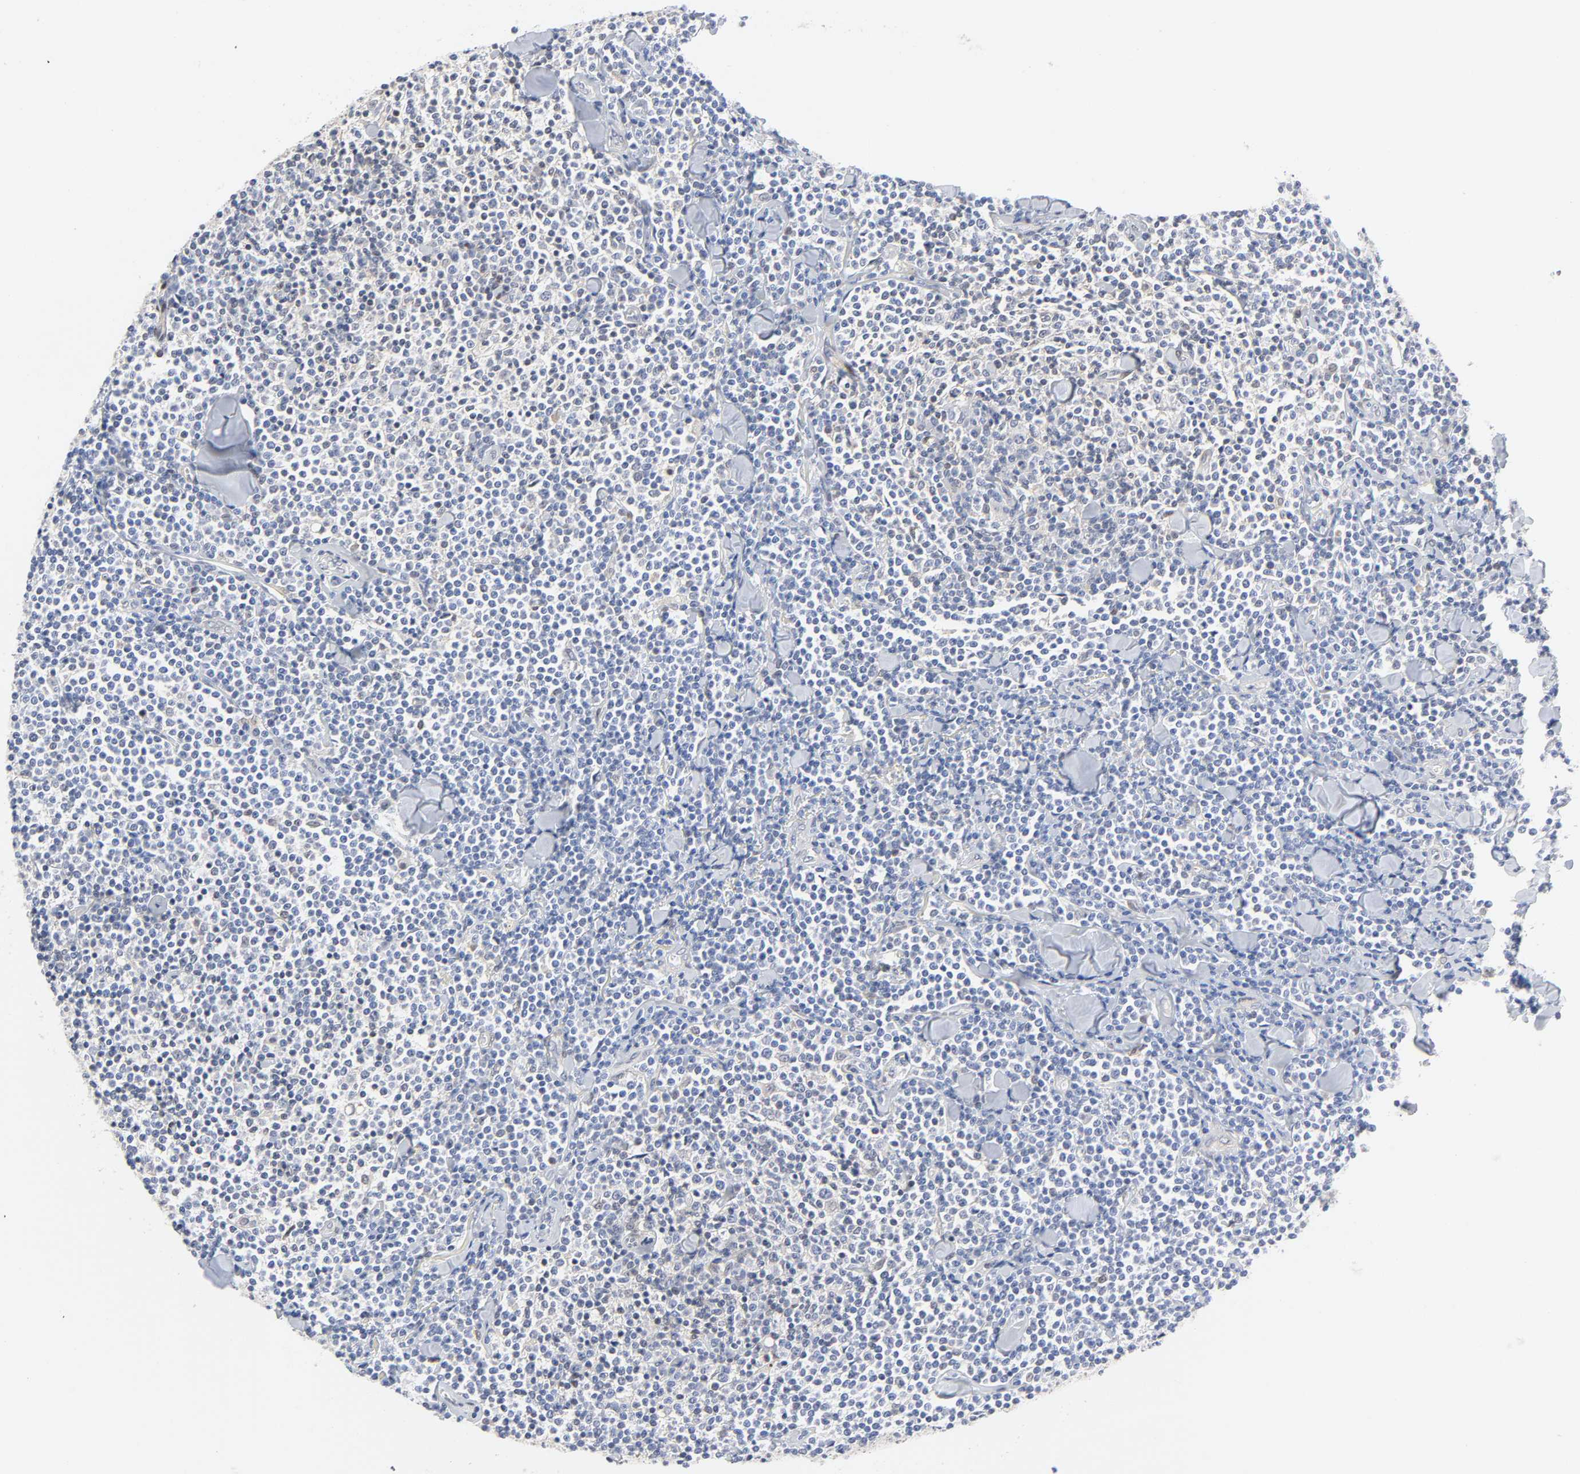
{"staining": {"intensity": "negative", "quantity": "none", "location": "none"}, "tissue": "lymphoma", "cell_type": "Tumor cells", "image_type": "cancer", "snomed": [{"axis": "morphology", "description": "Malignant lymphoma, non-Hodgkin's type, Low grade"}, {"axis": "topography", "description": "Soft tissue"}], "caption": "Immunohistochemistry of low-grade malignant lymphoma, non-Hodgkin's type displays no expression in tumor cells.", "gene": "PTEN", "patient": {"sex": "male", "age": 92}}